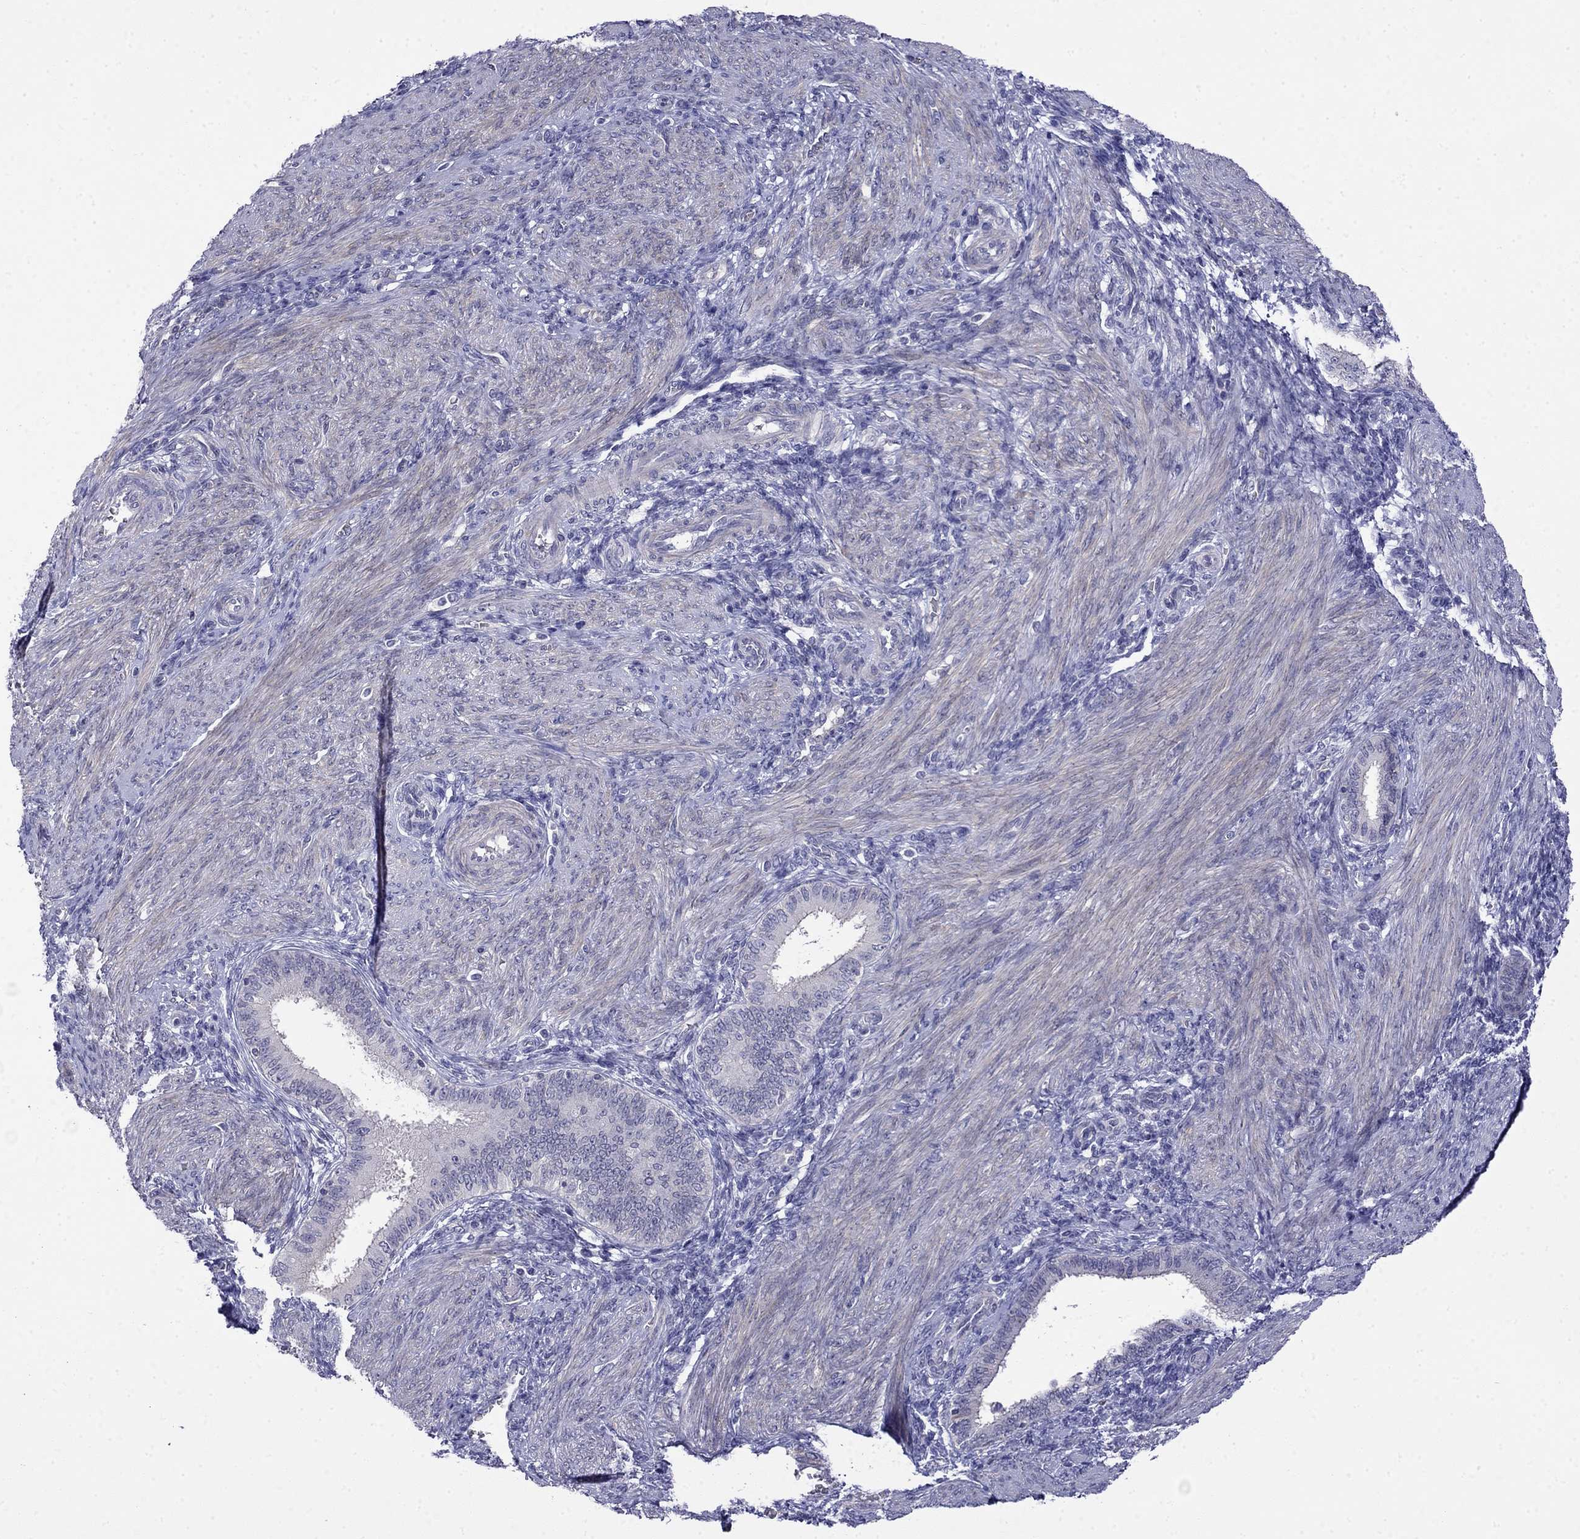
{"staining": {"intensity": "negative", "quantity": "none", "location": "none"}, "tissue": "endometrium", "cell_type": "Cells in endometrial stroma", "image_type": "normal", "snomed": [{"axis": "morphology", "description": "Normal tissue, NOS"}, {"axis": "topography", "description": "Endometrium"}], "caption": "The IHC image has no significant expression in cells in endometrial stroma of endometrium.", "gene": "PRR18", "patient": {"sex": "female", "age": 39}}